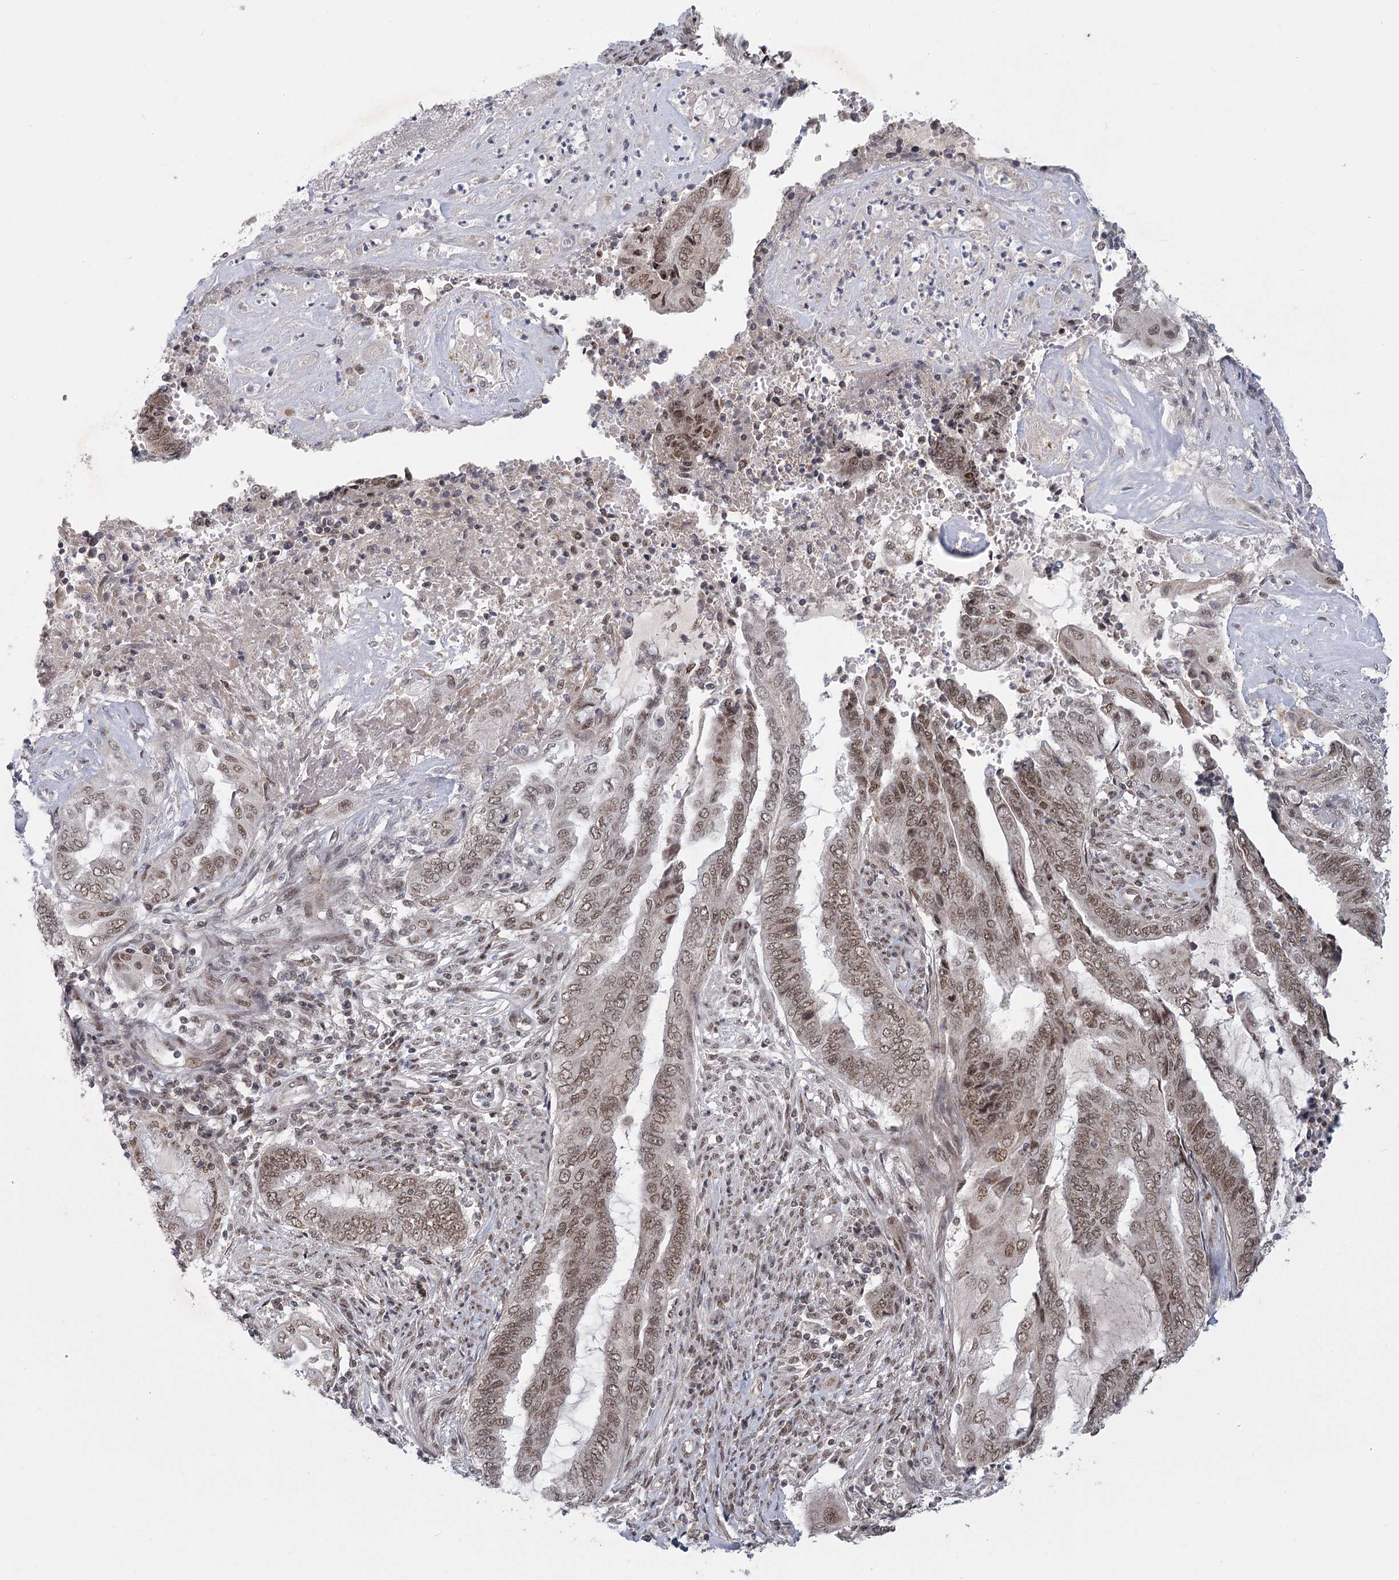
{"staining": {"intensity": "moderate", "quantity": ">75%", "location": "nuclear"}, "tissue": "endometrial cancer", "cell_type": "Tumor cells", "image_type": "cancer", "snomed": [{"axis": "morphology", "description": "Adenocarcinoma, NOS"}, {"axis": "topography", "description": "Uterus"}, {"axis": "topography", "description": "Endometrium"}], "caption": "Endometrial adenocarcinoma stained with immunohistochemistry (IHC) displays moderate nuclear positivity in approximately >75% of tumor cells.", "gene": "CIB4", "patient": {"sex": "female", "age": 70}}